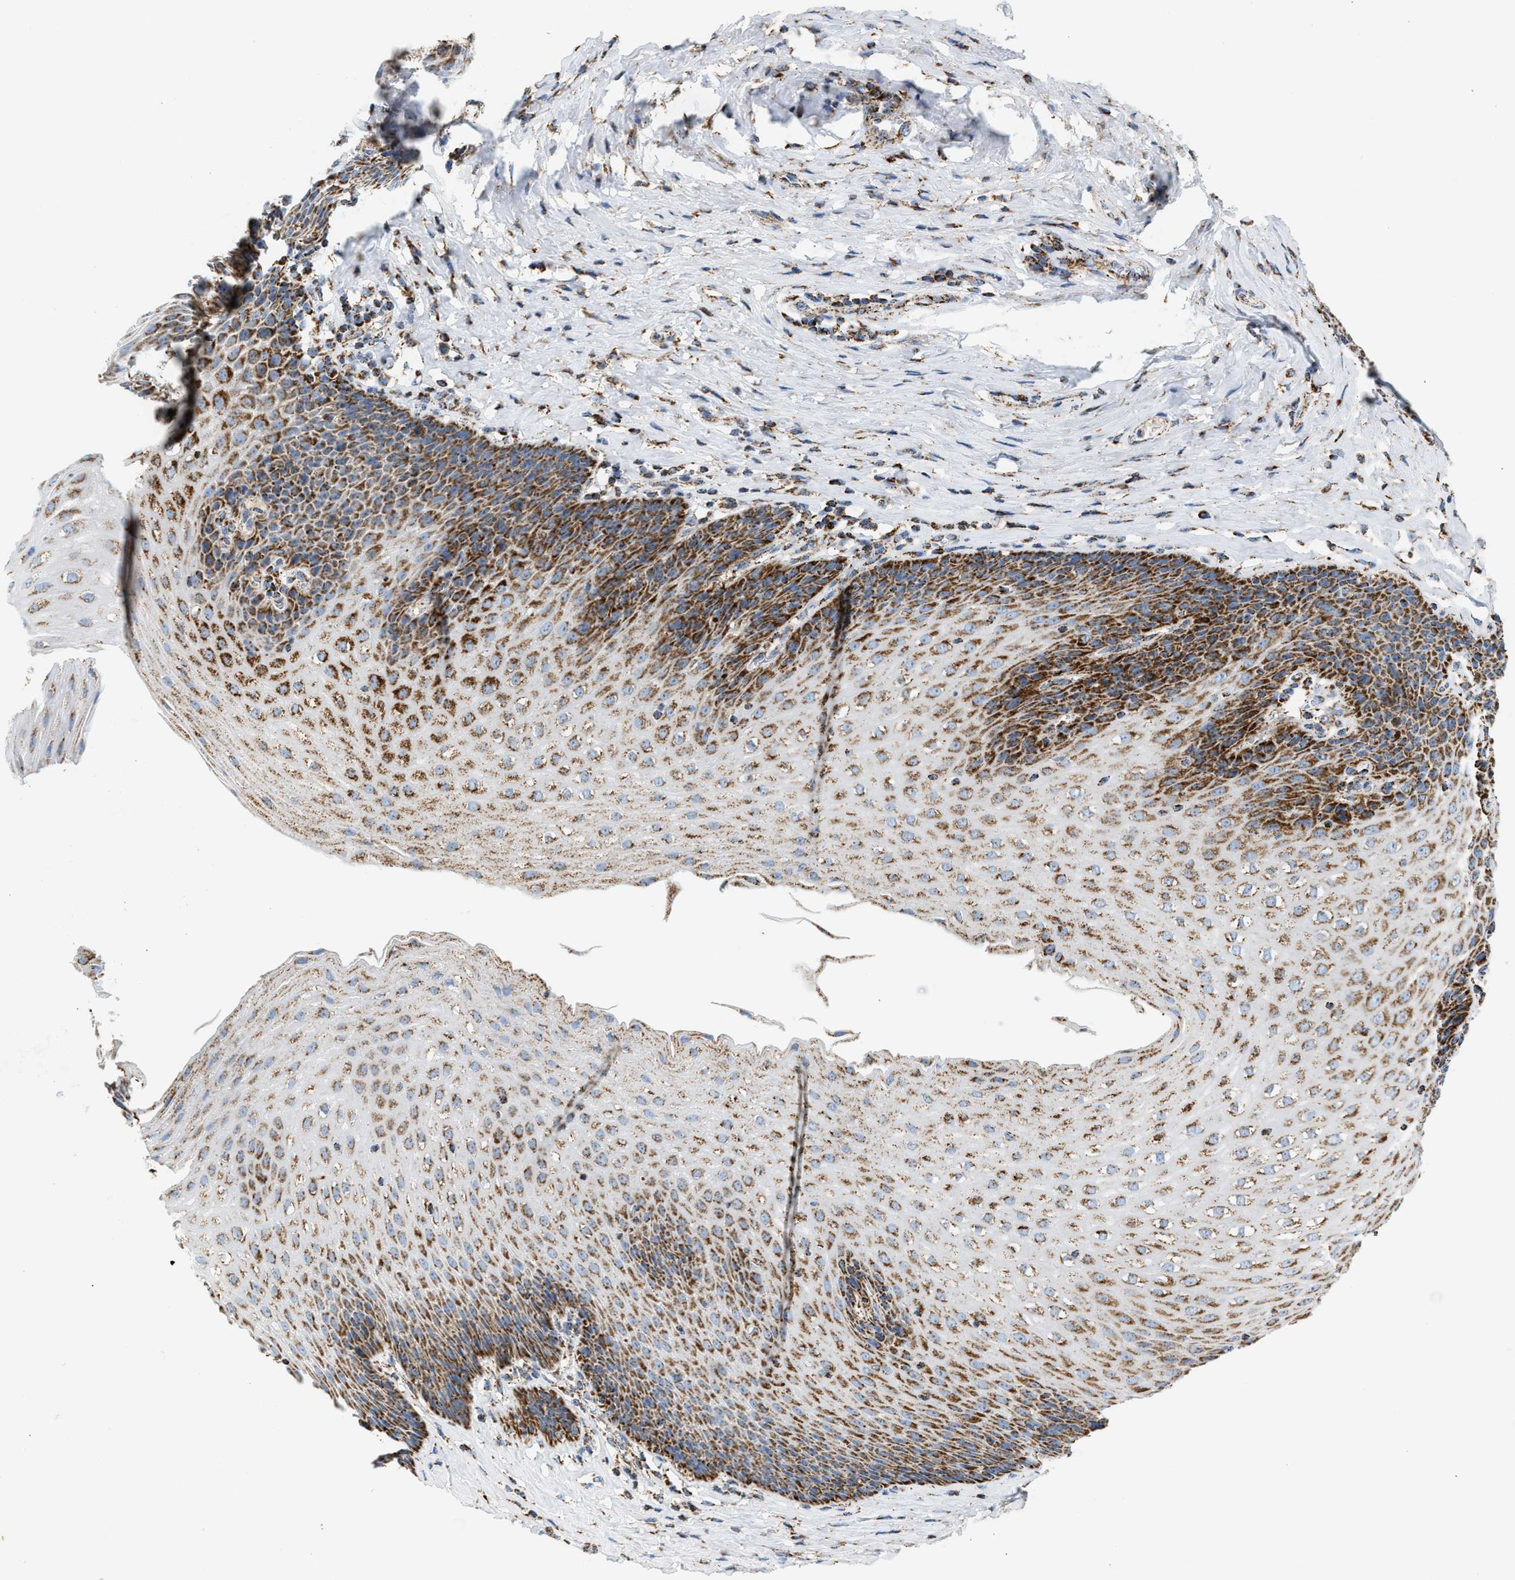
{"staining": {"intensity": "strong", "quantity": ">75%", "location": "cytoplasmic/membranous"}, "tissue": "esophagus", "cell_type": "Squamous epithelial cells", "image_type": "normal", "snomed": [{"axis": "morphology", "description": "Normal tissue, NOS"}, {"axis": "topography", "description": "Esophagus"}], "caption": "Strong cytoplasmic/membranous protein expression is identified in about >75% of squamous epithelial cells in esophagus. Using DAB (brown) and hematoxylin (blue) stains, captured at high magnification using brightfield microscopy.", "gene": "OGDH", "patient": {"sex": "female", "age": 61}}